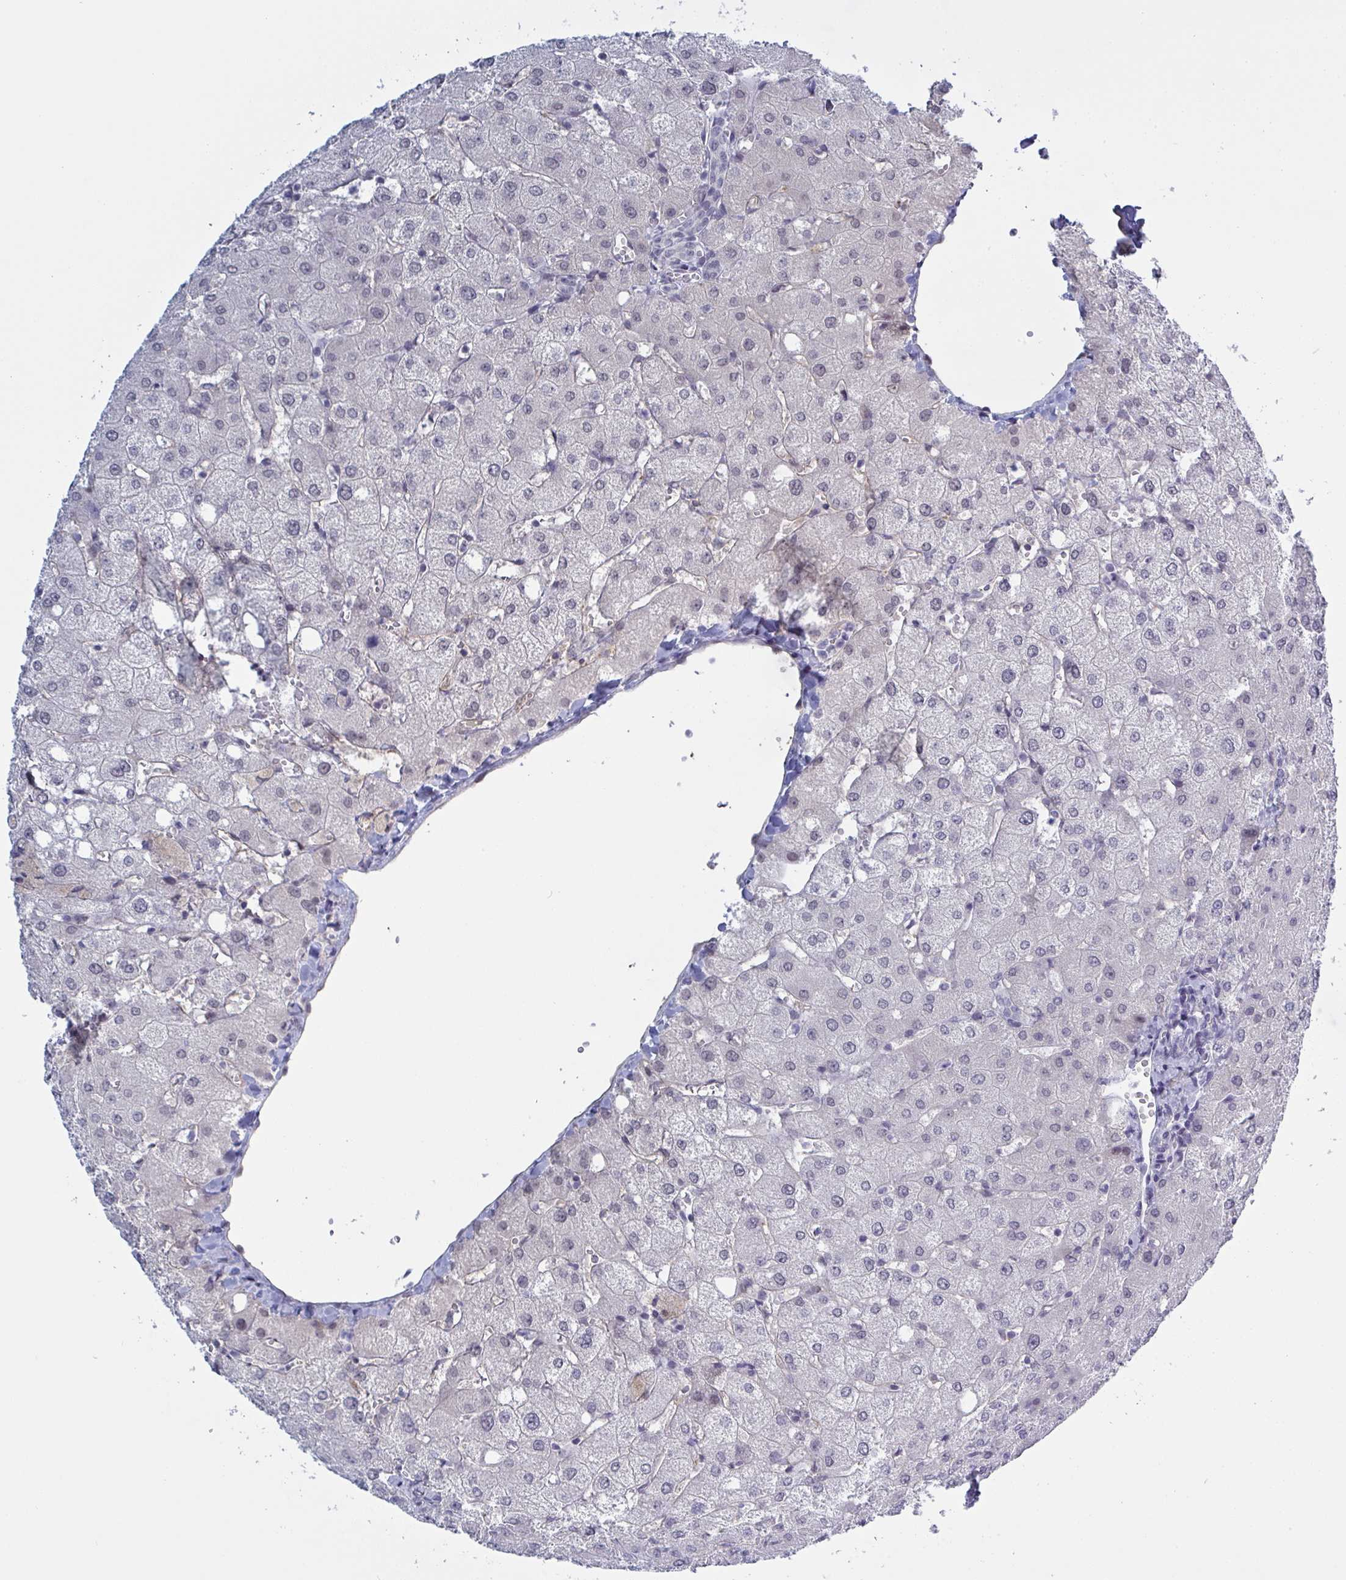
{"staining": {"intensity": "negative", "quantity": "none", "location": "none"}, "tissue": "liver", "cell_type": "Cholangiocytes", "image_type": "normal", "snomed": [{"axis": "morphology", "description": "Normal tissue, NOS"}, {"axis": "topography", "description": "Liver"}], "caption": "The image demonstrates no significant expression in cholangiocytes of liver. (Immunohistochemistry (ihc), brightfield microscopy, high magnification).", "gene": "KDM4D", "patient": {"sex": "female", "age": 54}}